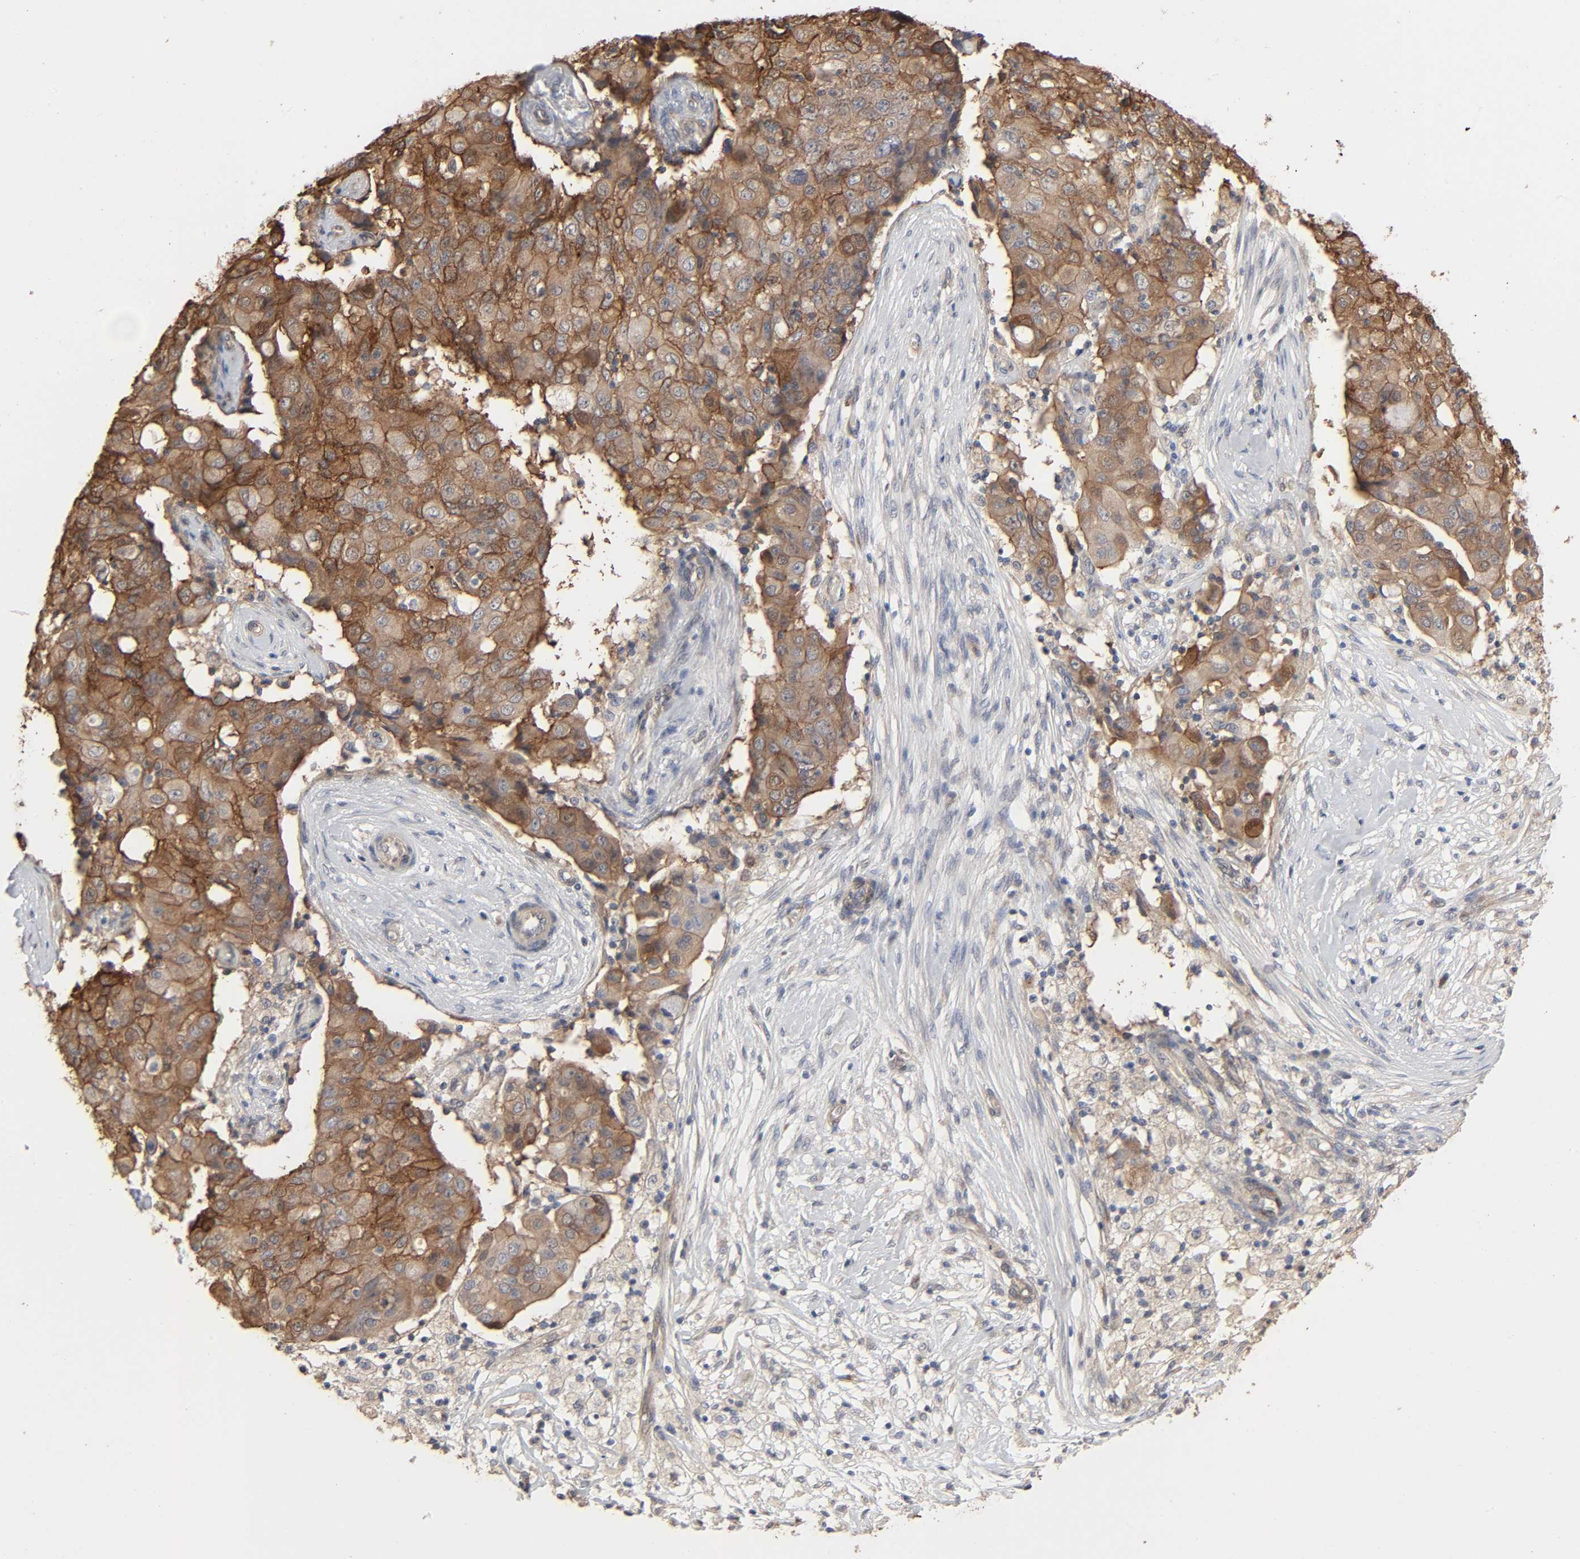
{"staining": {"intensity": "moderate", "quantity": "25%-75%", "location": "cytoplasmic/membranous"}, "tissue": "ovarian cancer", "cell_type": "Tumor cells", "image_type": "cancer", "snomed": [{"axis": "morphology", "description": "Carcinoma, endometroid"}, {"axis": "topography", "description": "Ovary"}], "caption": "This photomicrograph shows immunohistochemistry (IHC) staining of ovarian cancer, with medium moderate cytoplasmic/membranous positivity in approximately 25%-75% of tumor cells.", "gene": "NDRG2", "patient": {"sex": "female", "age": 42}}